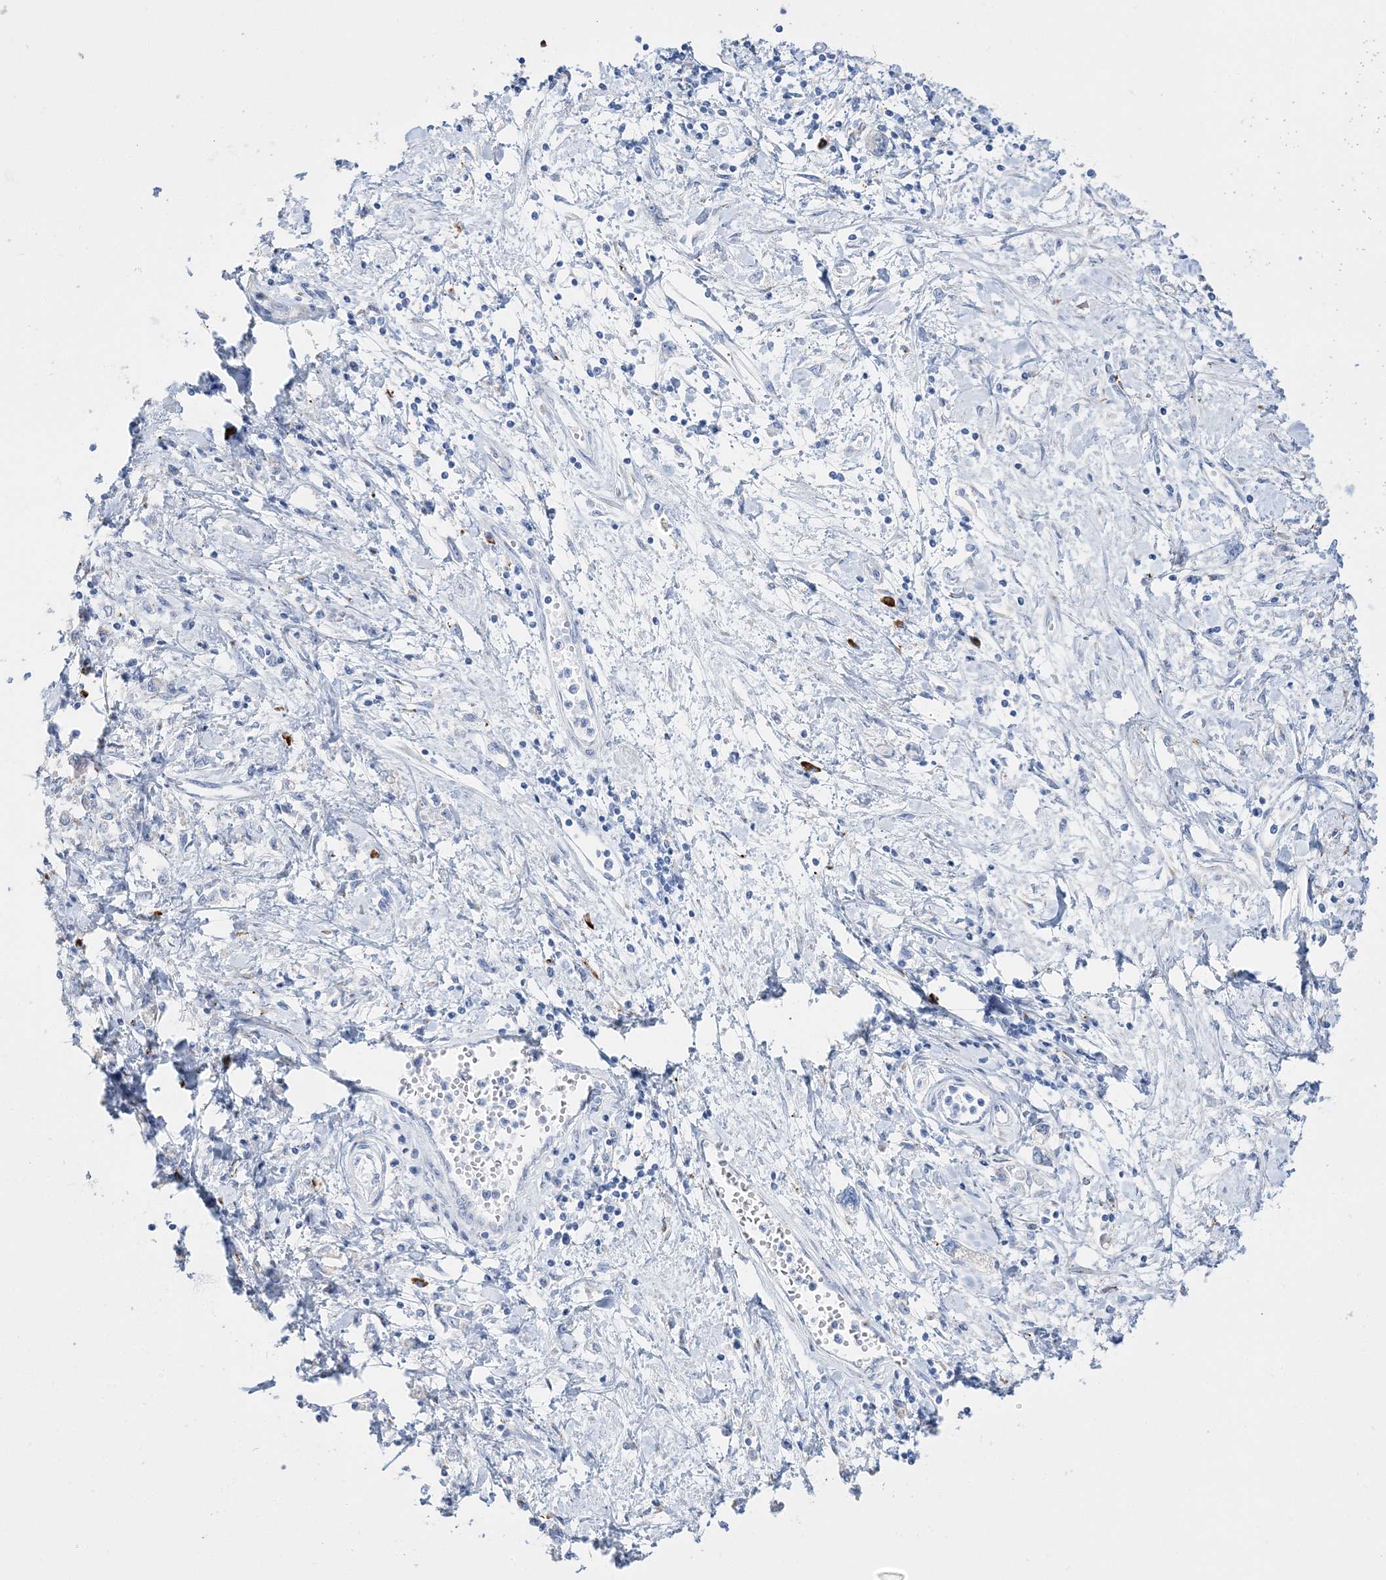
{"staining": {"intensity": "negative", "quantity": "none", "location": "none"}, "tissue": "stomach cancer", "cell_type": "Tumor cells", "image_type": "cancer", "snomed": [{"axis": "morphology", "description": "Adenocarcinoma, NOS"}, {"axis": "topography", "description": "Stomach"}], "caption": "Stomach cancer was stained to show a protein in brown. There is no significant positivity in tumor cells.", "gene": "TSPYL6", "patient": {"sex": "female", "age": 76}}